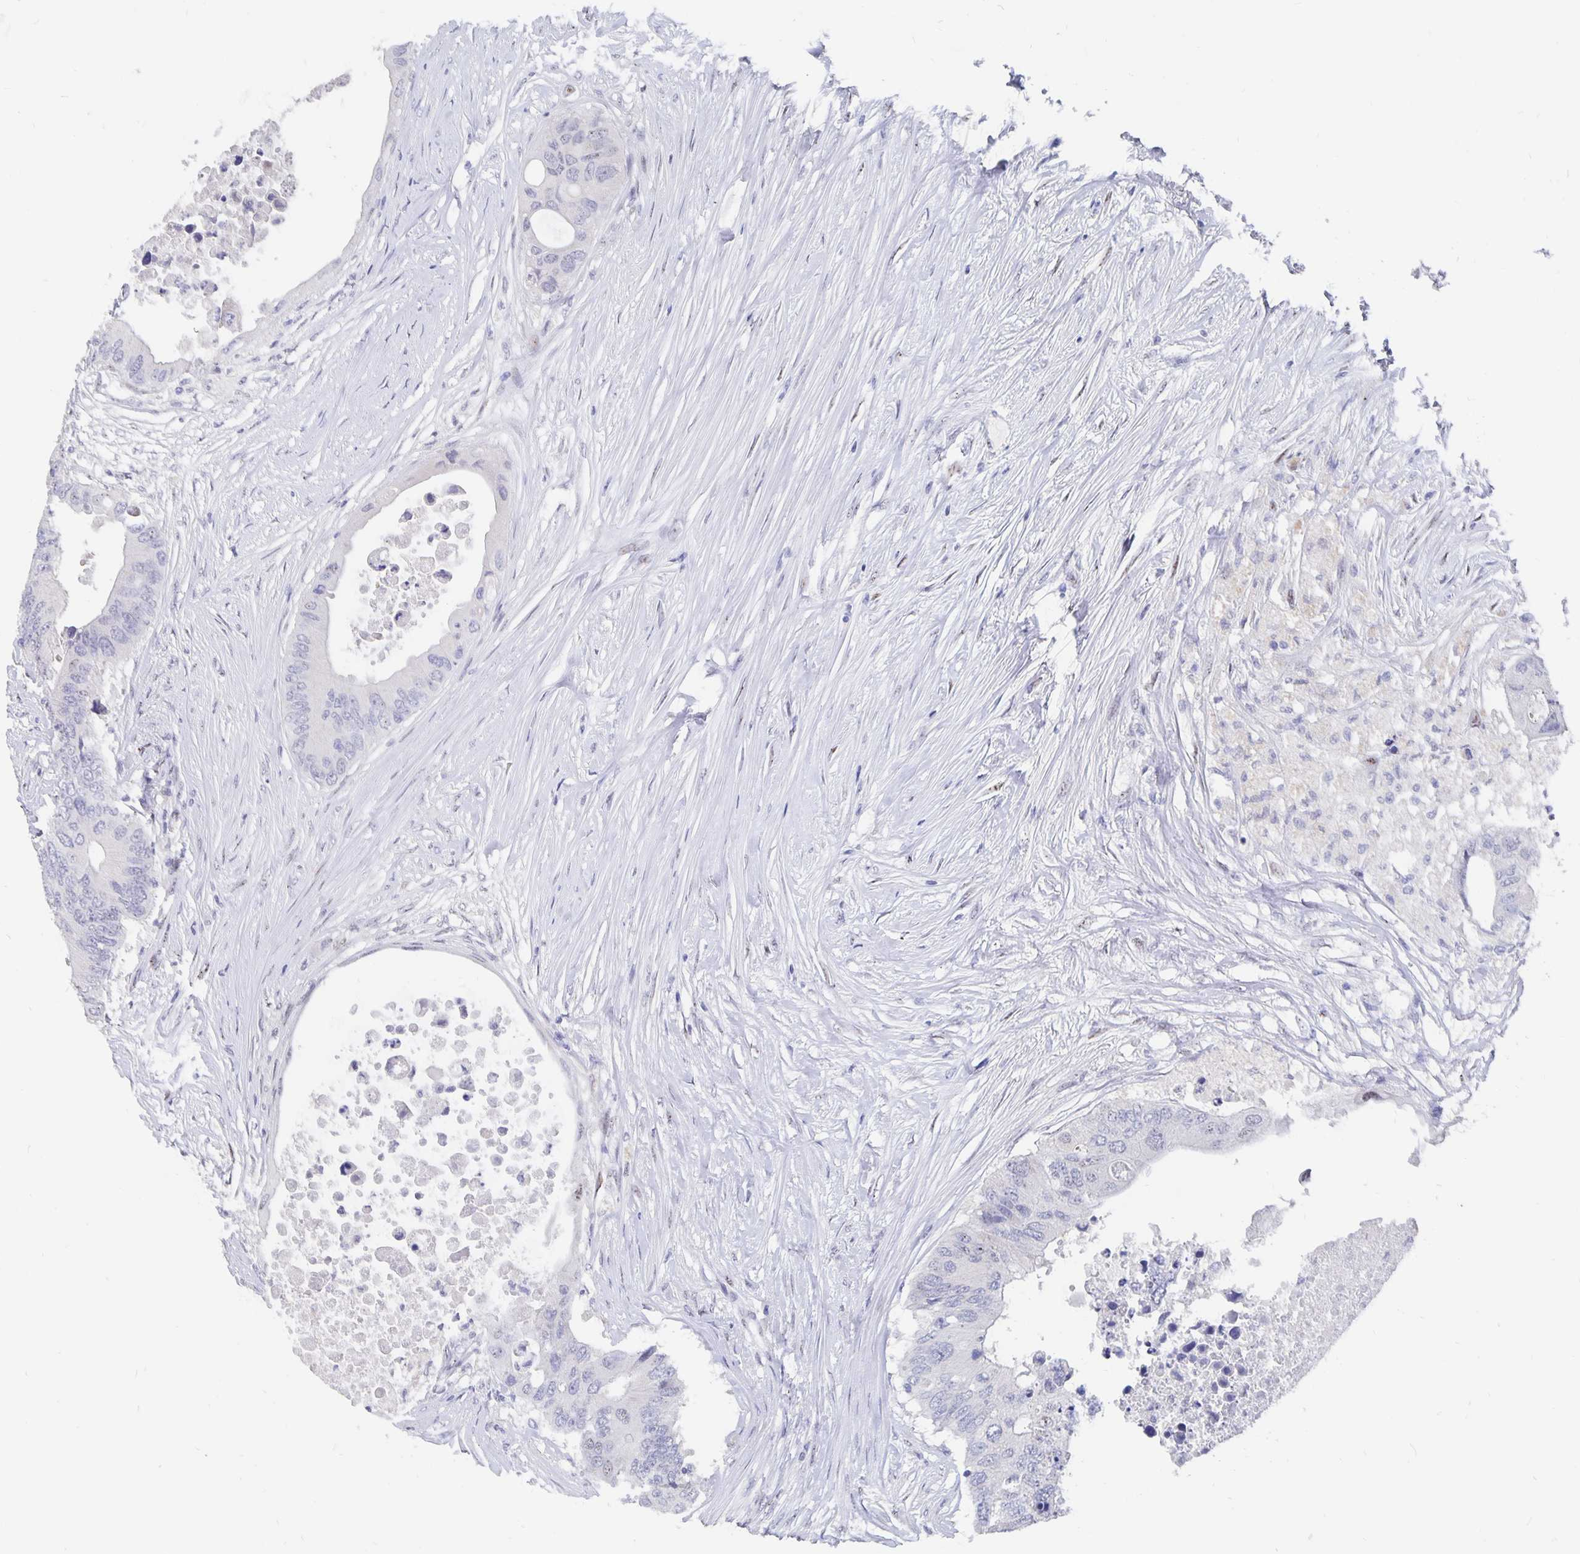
{"staining": {"intensity": "weak", "quantity": "<25%", "location": "nuclear"}, "tissue": "colorectal cancer", "cell_type": "Tumor cells", "image_type": "cancer", "snomed": [{"axis": "morphology", "description": "Adenocarcinoma, NOS"}, {"axis": "topography", "description": "Colon"}], "caption": "High magnification brightfield microscopy of colorectal adenocarcinoma stained with DAB (brown) and counterstained with hematoxylin (blue): tumor cells show no significant expression.", "gene": "SMOC1", "patient": {"sex": "male", "age": 71}}